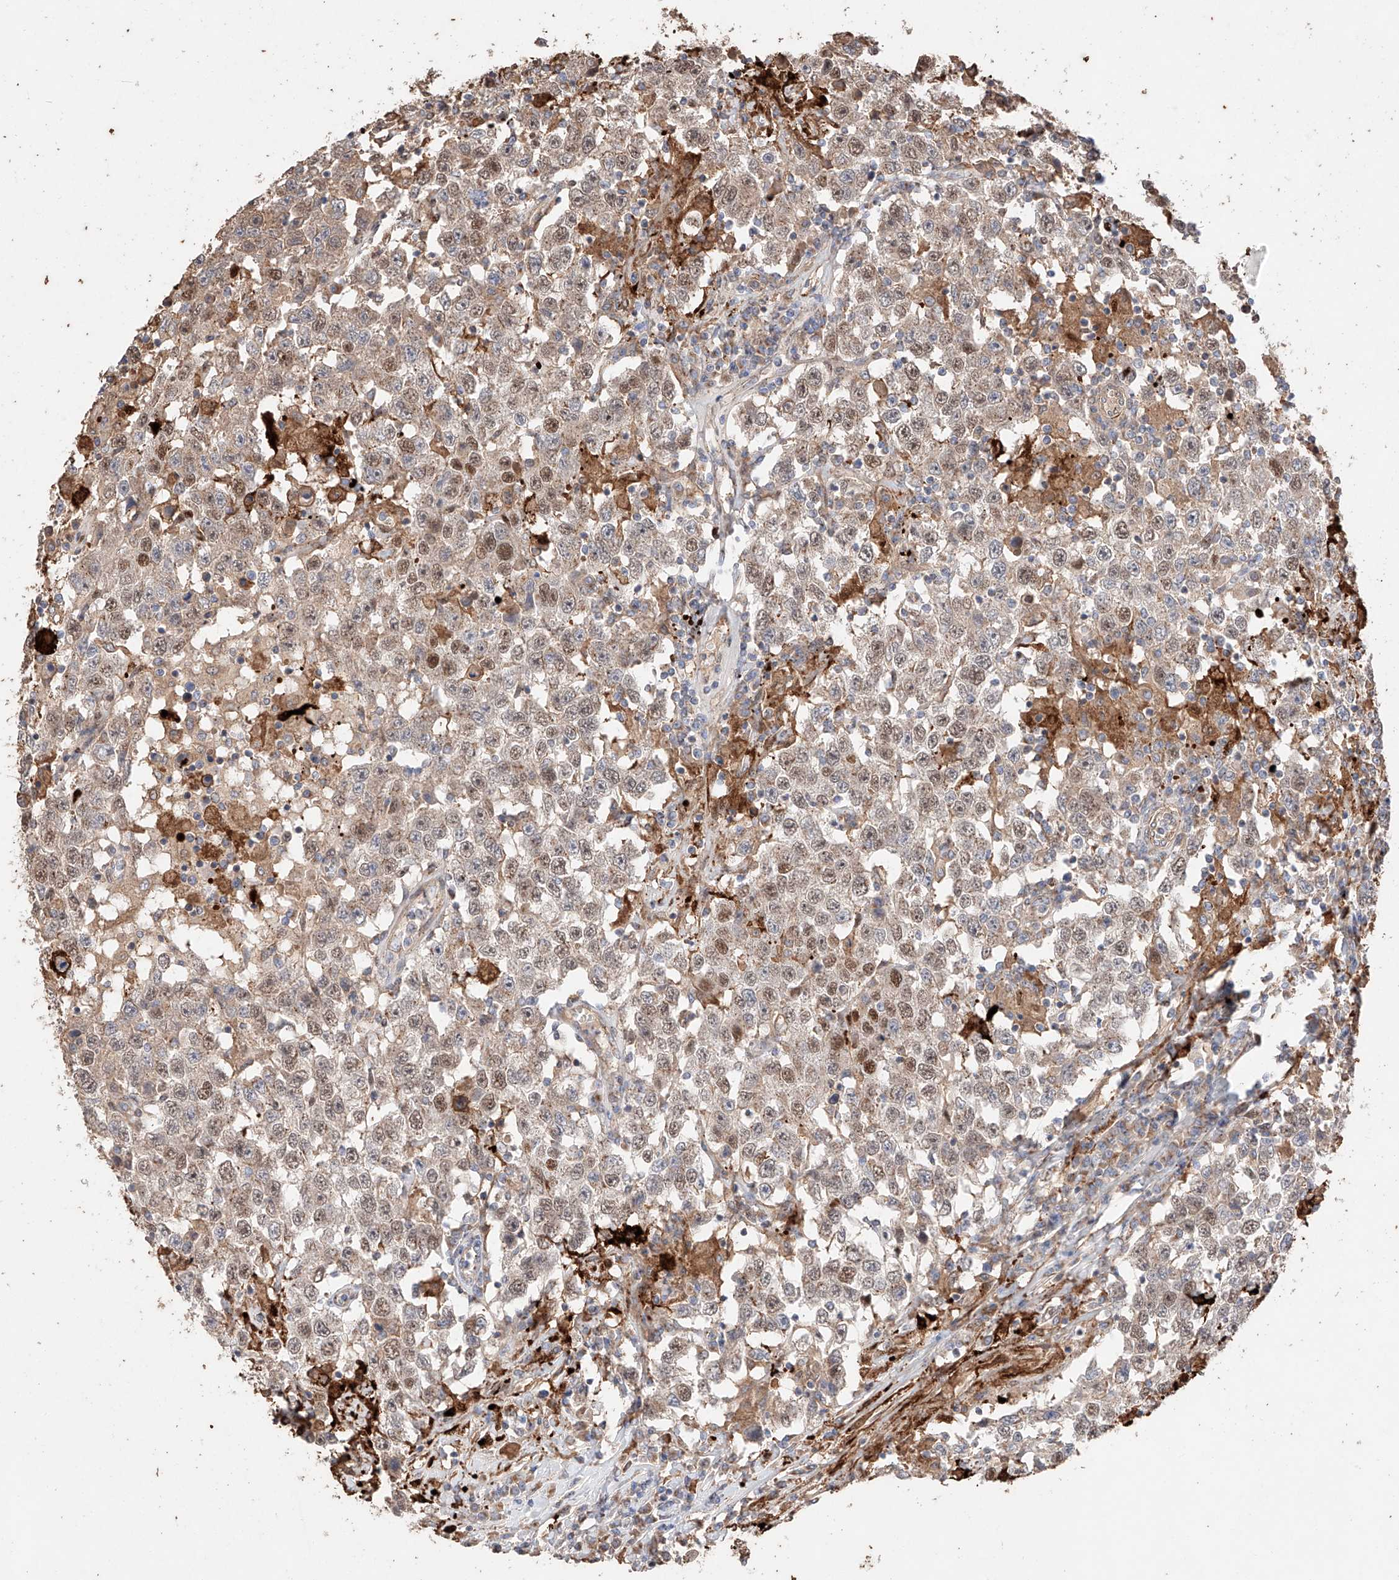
{"staining": {"intensity": "weak", "quantity": ">75%", "location": "cytoplasmic/membranous,nuclear"}, "tissue": "testis cancer", "cell_type": "Tumor cells", "image_type": "cancer", "snomed": [{"axis": "morphology", "description": "Seminoma, NOS"}, {"axis": "topography", "description": "Testis"}], "caption": "Human testis cancer (seminoma) stained with a brown dye demonstrates weak cytoplasmic/membranous and nuclear positive staining in about >75% of tumor cells.", "gene": "MOSPD1", "patient": {"sex": "male", "age": 41}}